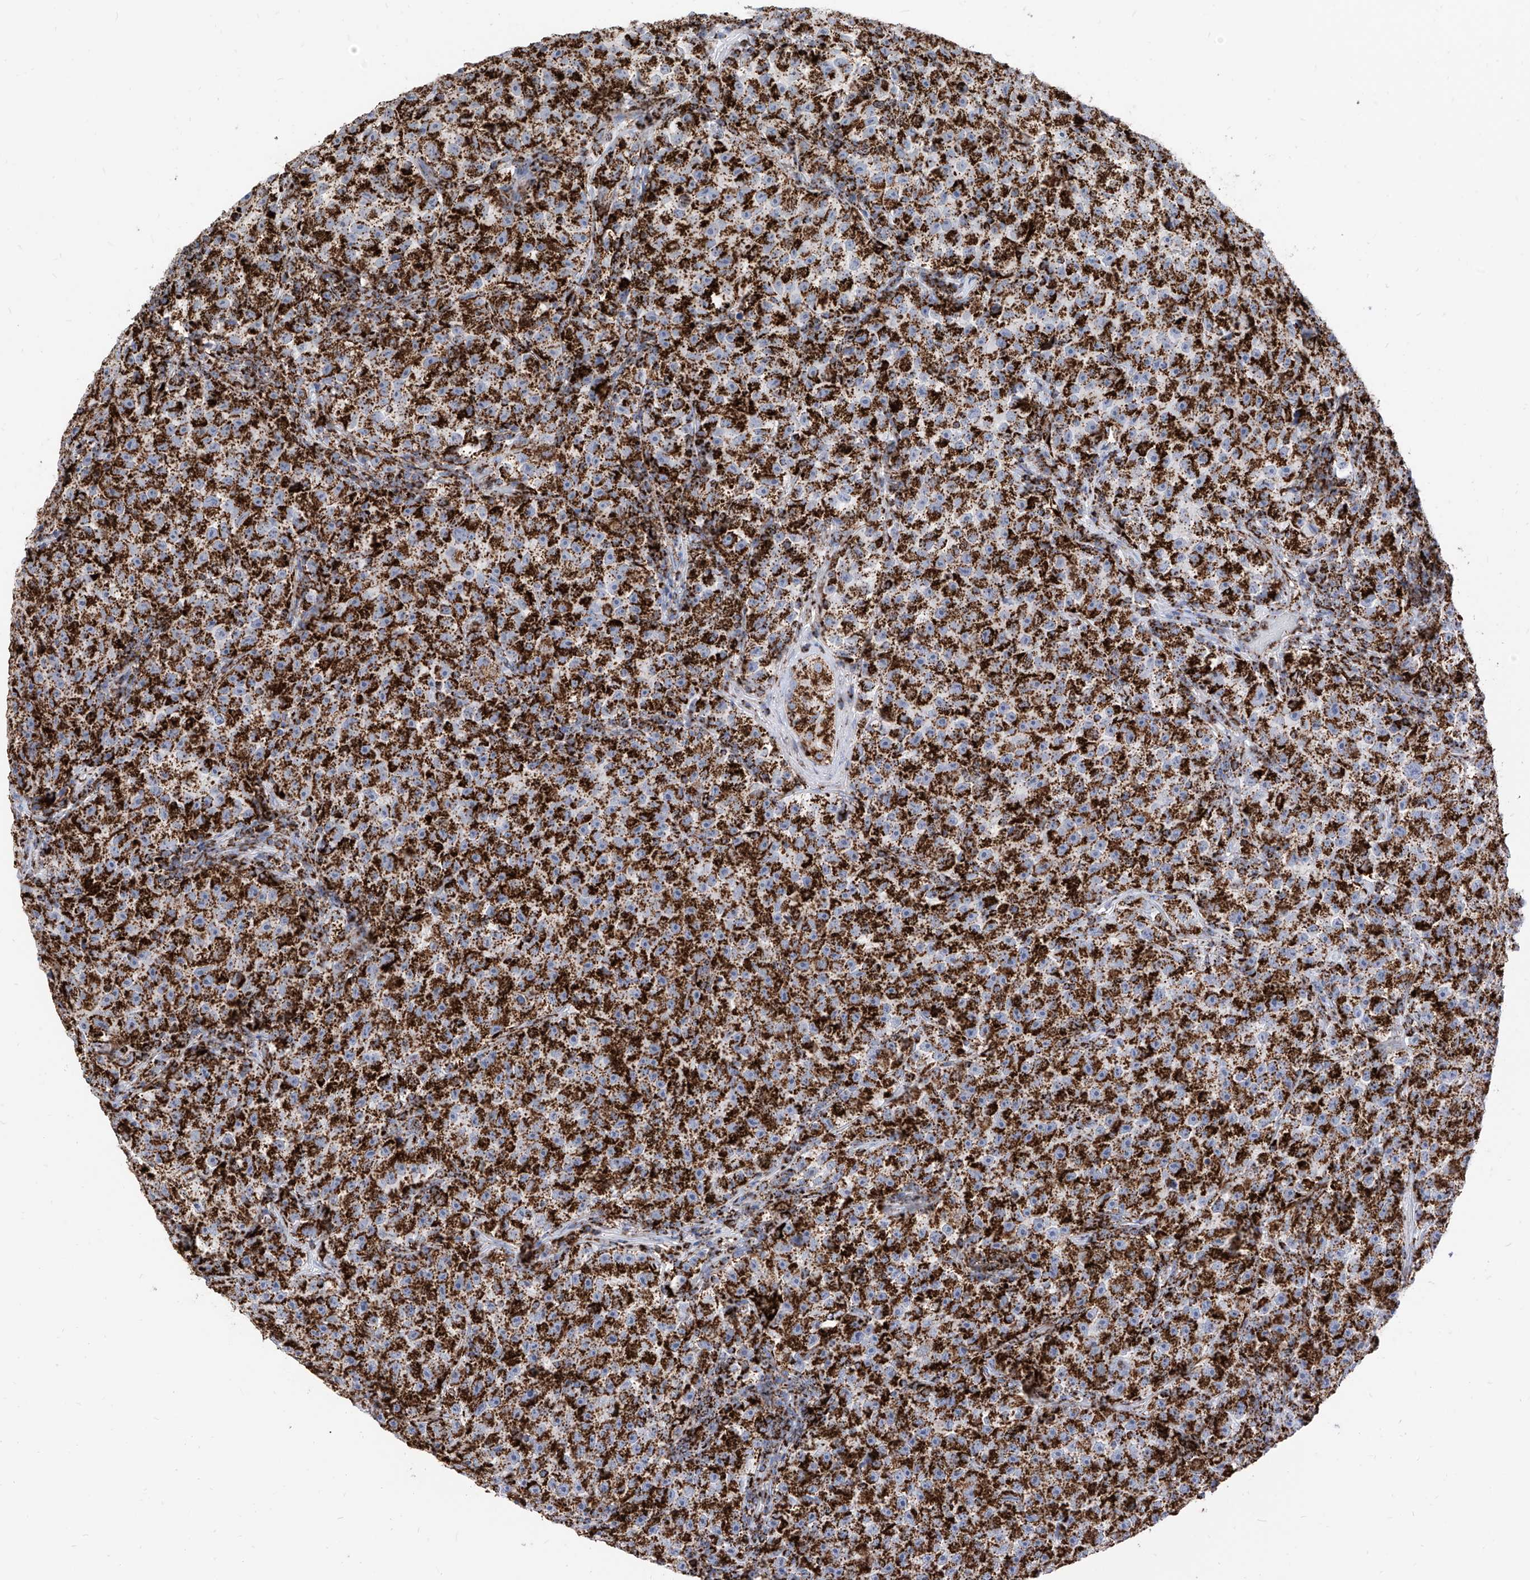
{"staining": {"intensity": "strong", "quantity": ">75%", "location": "cytoplasmic/membranous"}, "tissue": "testis cancer", "cell_type": "Tumor cells", "image_type": "cancer", "snomed": [{"axis": "morphology", "description": "Seminoma, NOS"}, {"axis": "topography", "description": "Testis"}], "caption": "This micrograph exhibits immunohistochemistry staining of human seminoma (testis), with high strong cytoplasmic/membranous staining in approximately >75% of tumor cells.", "gene": "COX5B", "patient": {"sex": "male", "age": 22}}